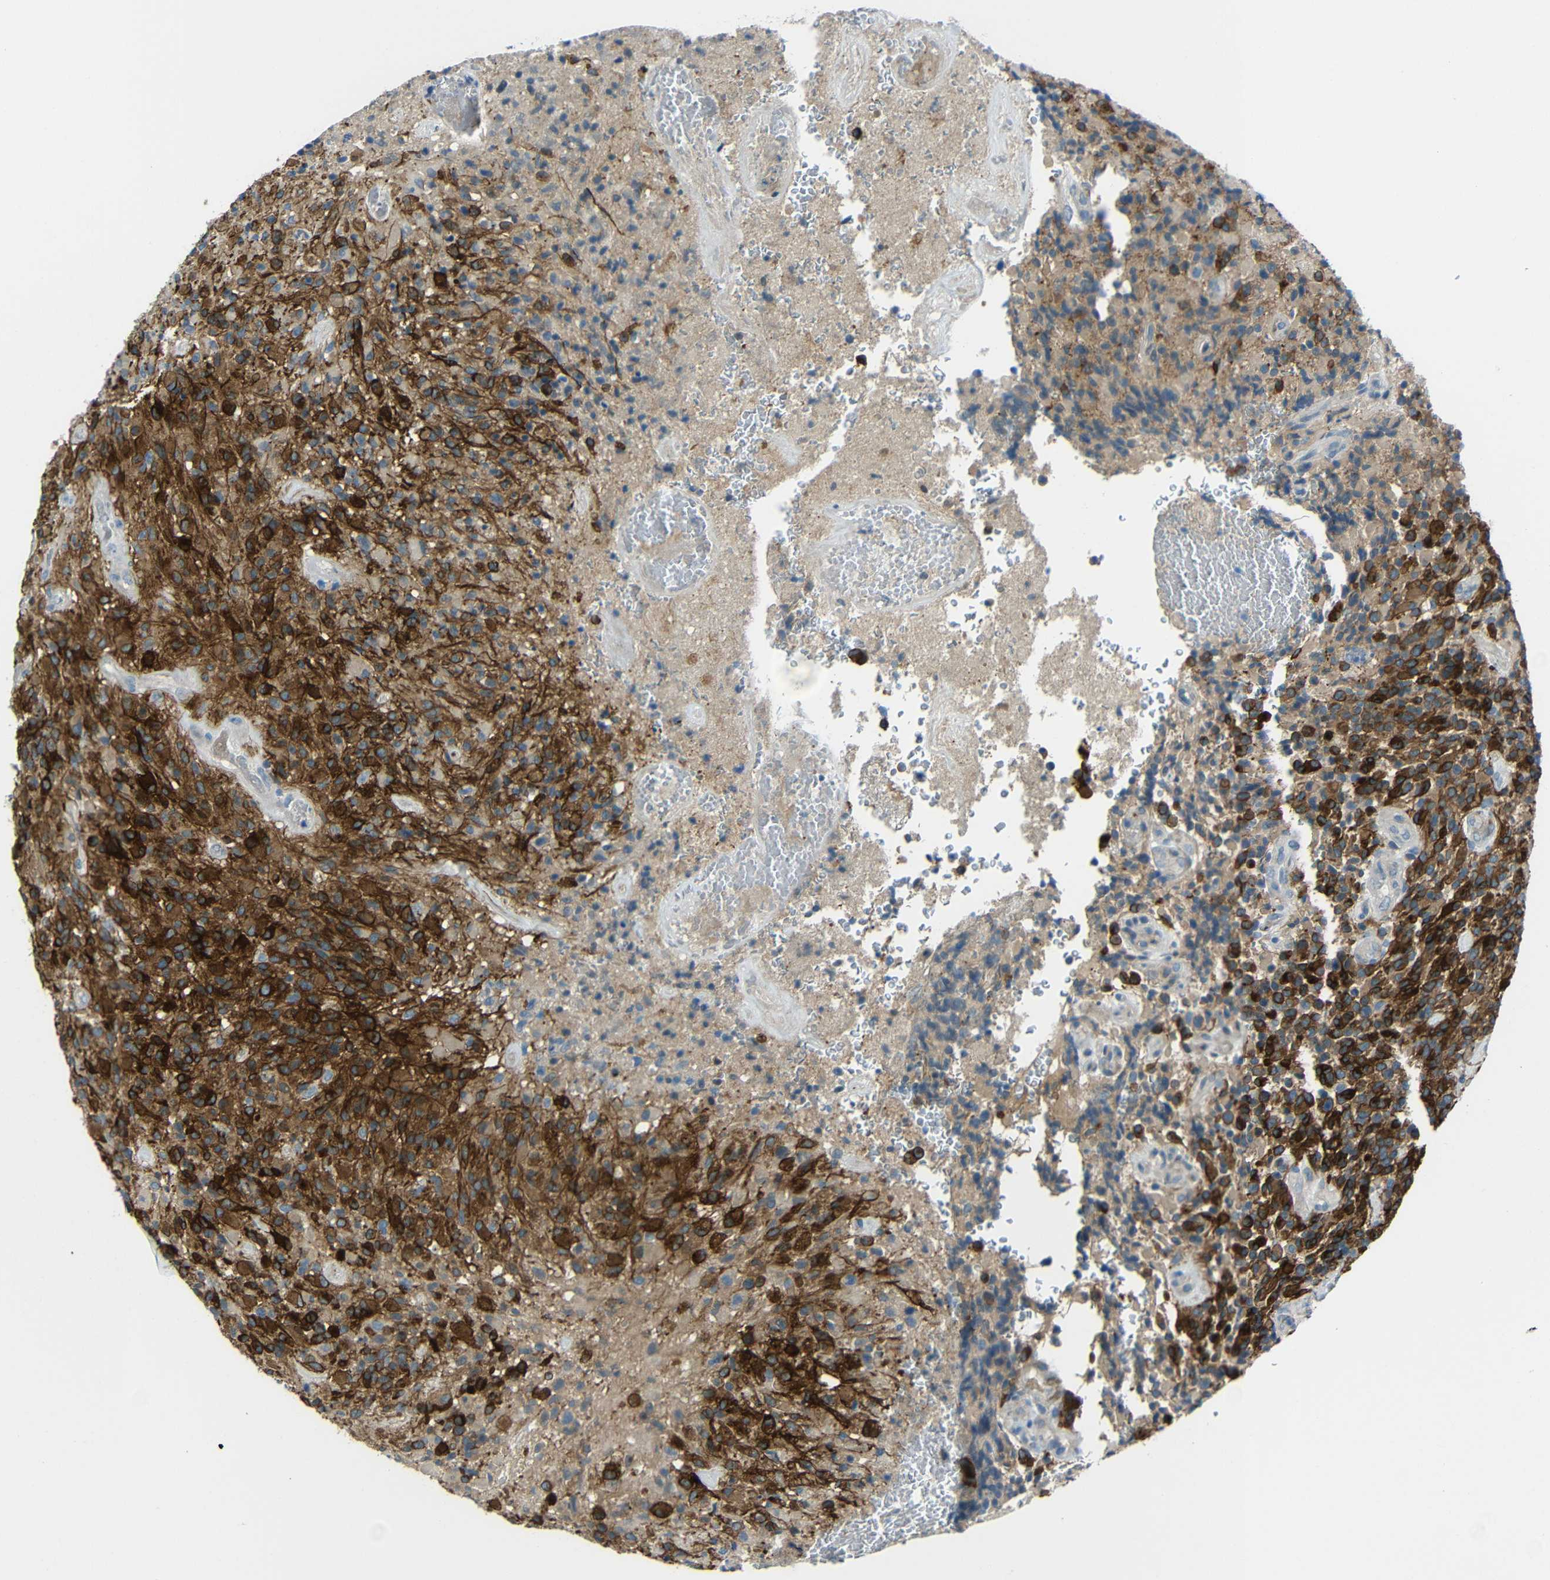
{"staining": {"intensity": "strong", "quantity": ">75%", "location": "cytoplasmic/membranous"}, "tissue": "glioma", "cell_type": "Tumor cells", "image_type": "cancer", "snomed": [{"axis": "morphology", "description": "Glioma, malignant, High grade"}, {"axis": "topography", "description": "Brain"}], "caption": "A high-resolution image shows immunohistochemistry (IHC) staining of glioma, which demonstrates strong cytoplasmic/membranous expression in about >75% of tumor cells. (IHC, brightfield microscopy, high magnification).", "gene": "DCLK1", "patient": {"sex": "male", "age": 71}}